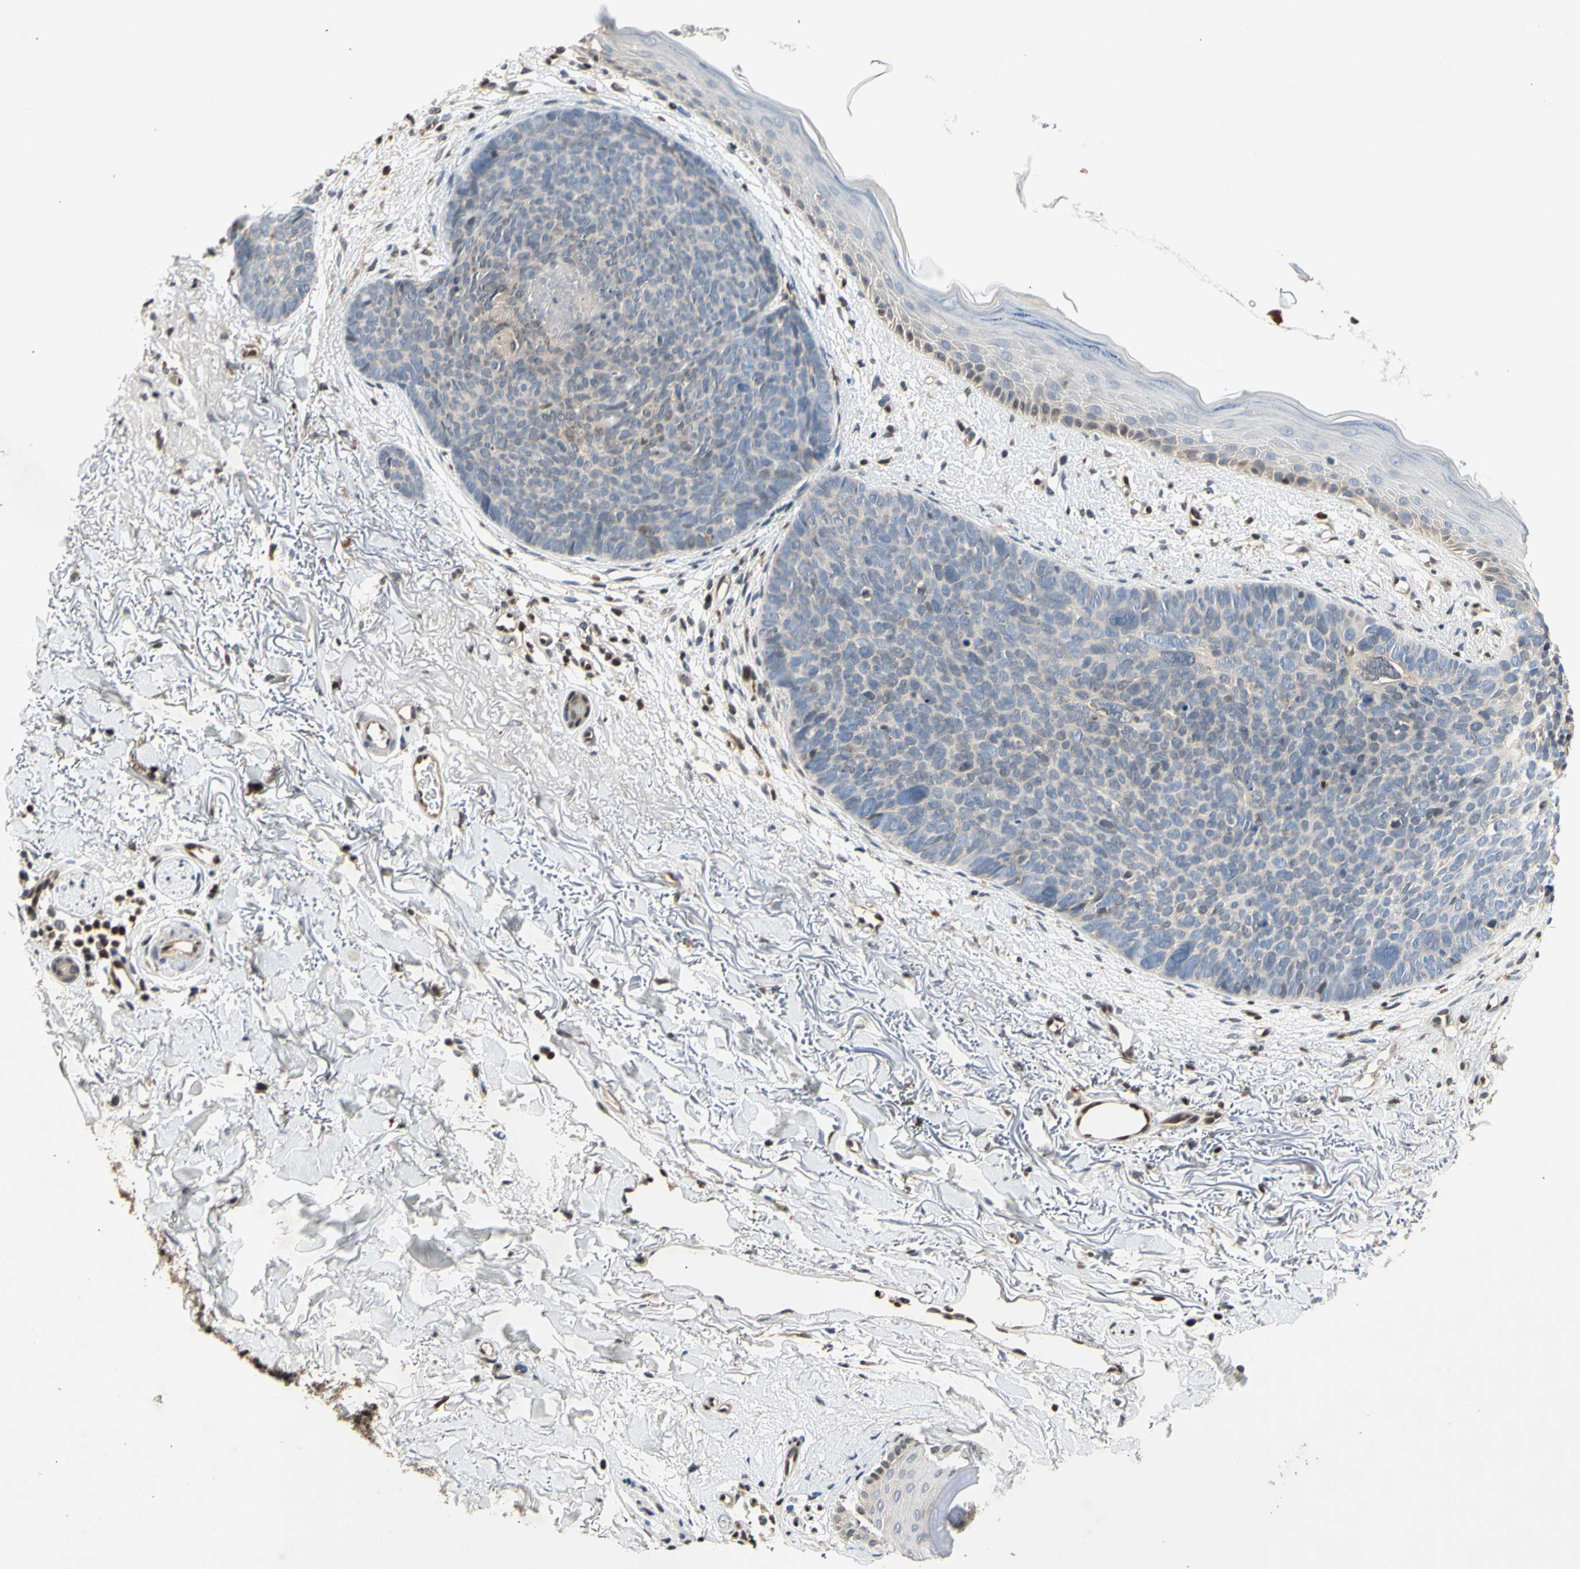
{"staining": {"intensity": "negative", "quantity": "none", "location": "none"}, "tissue": "skin cancer", "cell_type": "Tumor cells", "image_type": "cancer", "snomed": [{"axis": "morphology", "description": "Basal cell carcinoma"}, {"axis": "topography", "description": "Skin"}], "caption": "High power microscopy histopathology image of an IHC histopathology image of basal cell carcinoma (skin), revealing no significant positivity in tumor cells. (Stains: DAB immunohistochemistry with hematoxylin counter stain, Microscopy: brightfield microscopy at high magnification).", "gene": "GSR", "patient": {"sex": "female", "age": 70}}